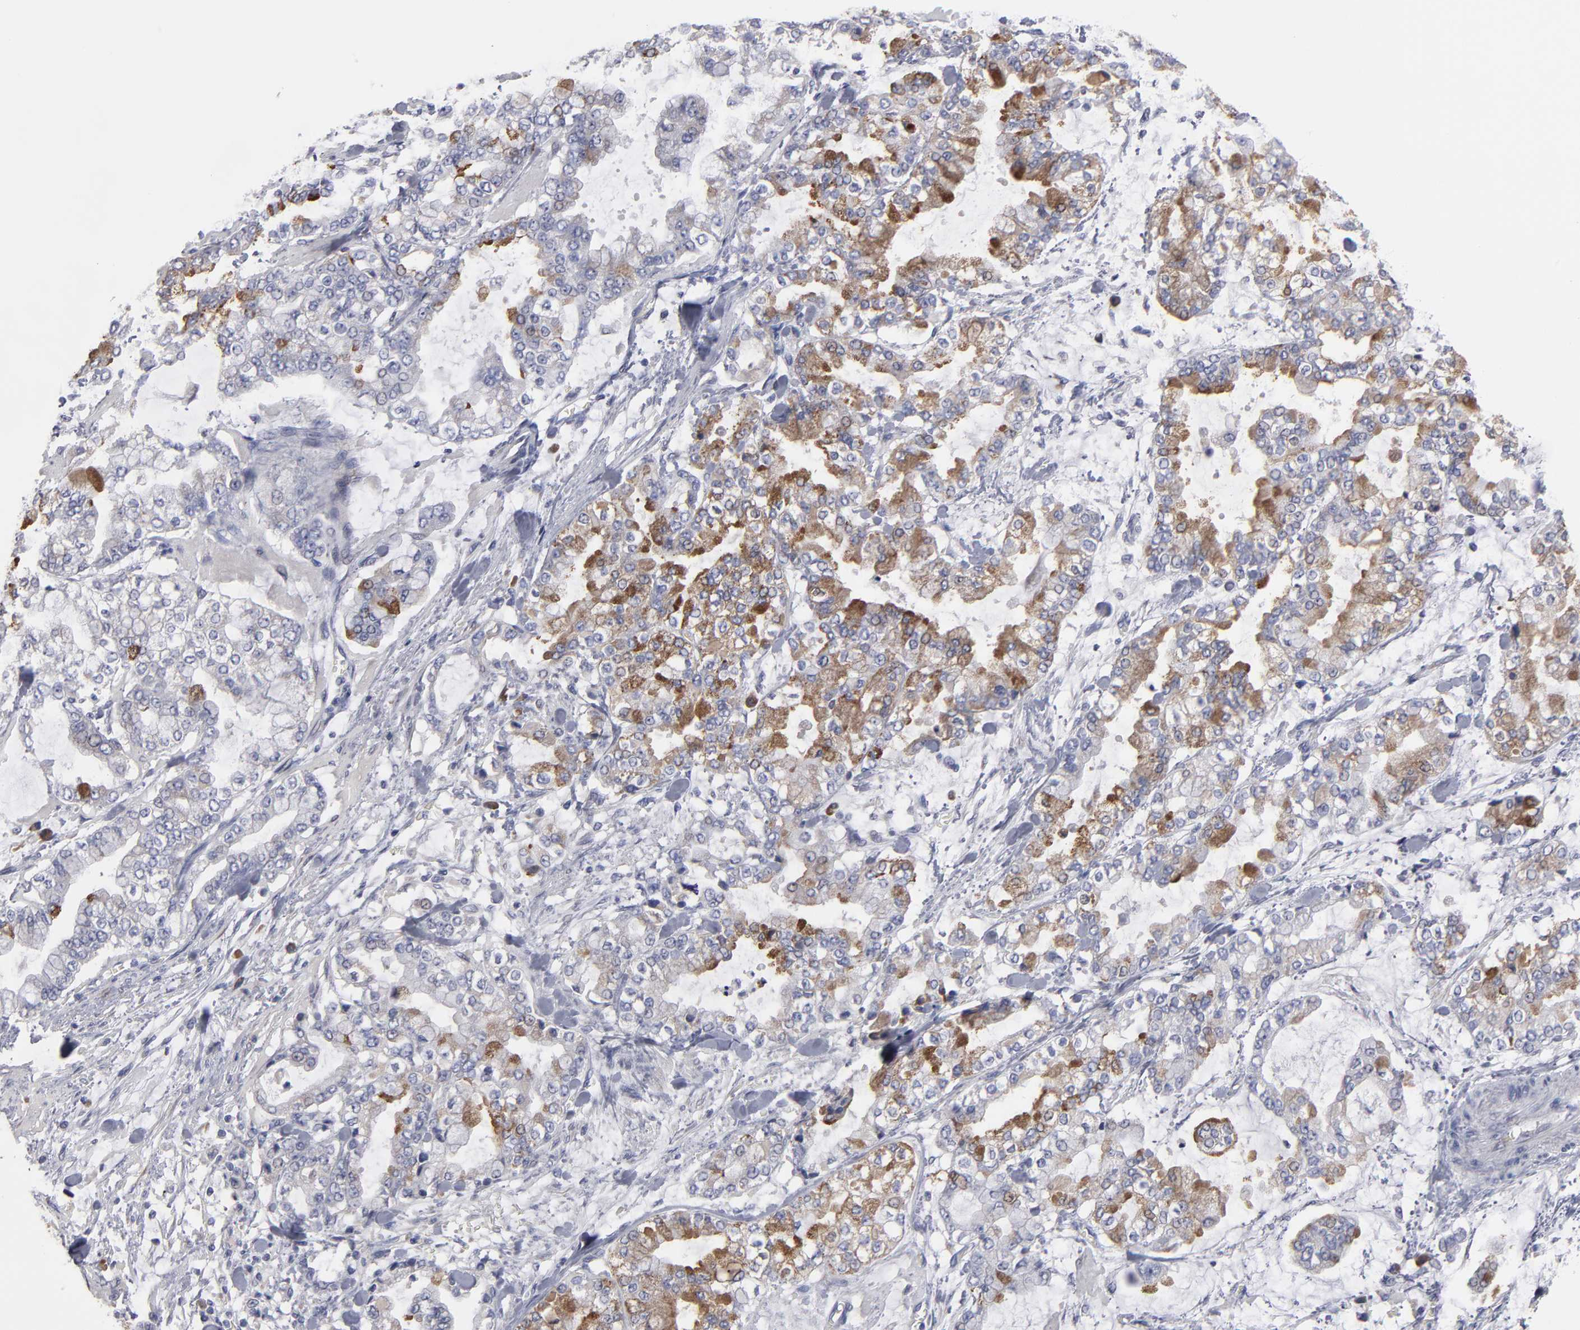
{"staining": {"intensity": "moderate", "quantity": "25%-75%", "location": "cytoplasmic/membranous"}, "tissue": "stomach cancer", "cell_type": "Tumor cells", "image_type": "cancer", "snomed": [{"axis": "morphology", "description": "Normal tissue, NOS"}, {"axis": "morphology", "description": "Adenocarcinoma, NOS"}, {"axis": "topography", "description": "Stomach, upper"}, {"axis": "topography", "description": "Stomach"}], "caption": "This is a photomicrograph of immunohistochemistry staining of adenocarcinoma (stomach), which shows moderate staining in the cytoplasmic/membranous of tumor cells.", "gene": "CCDC80", "patient": {"sex": "male", "age": 76}}